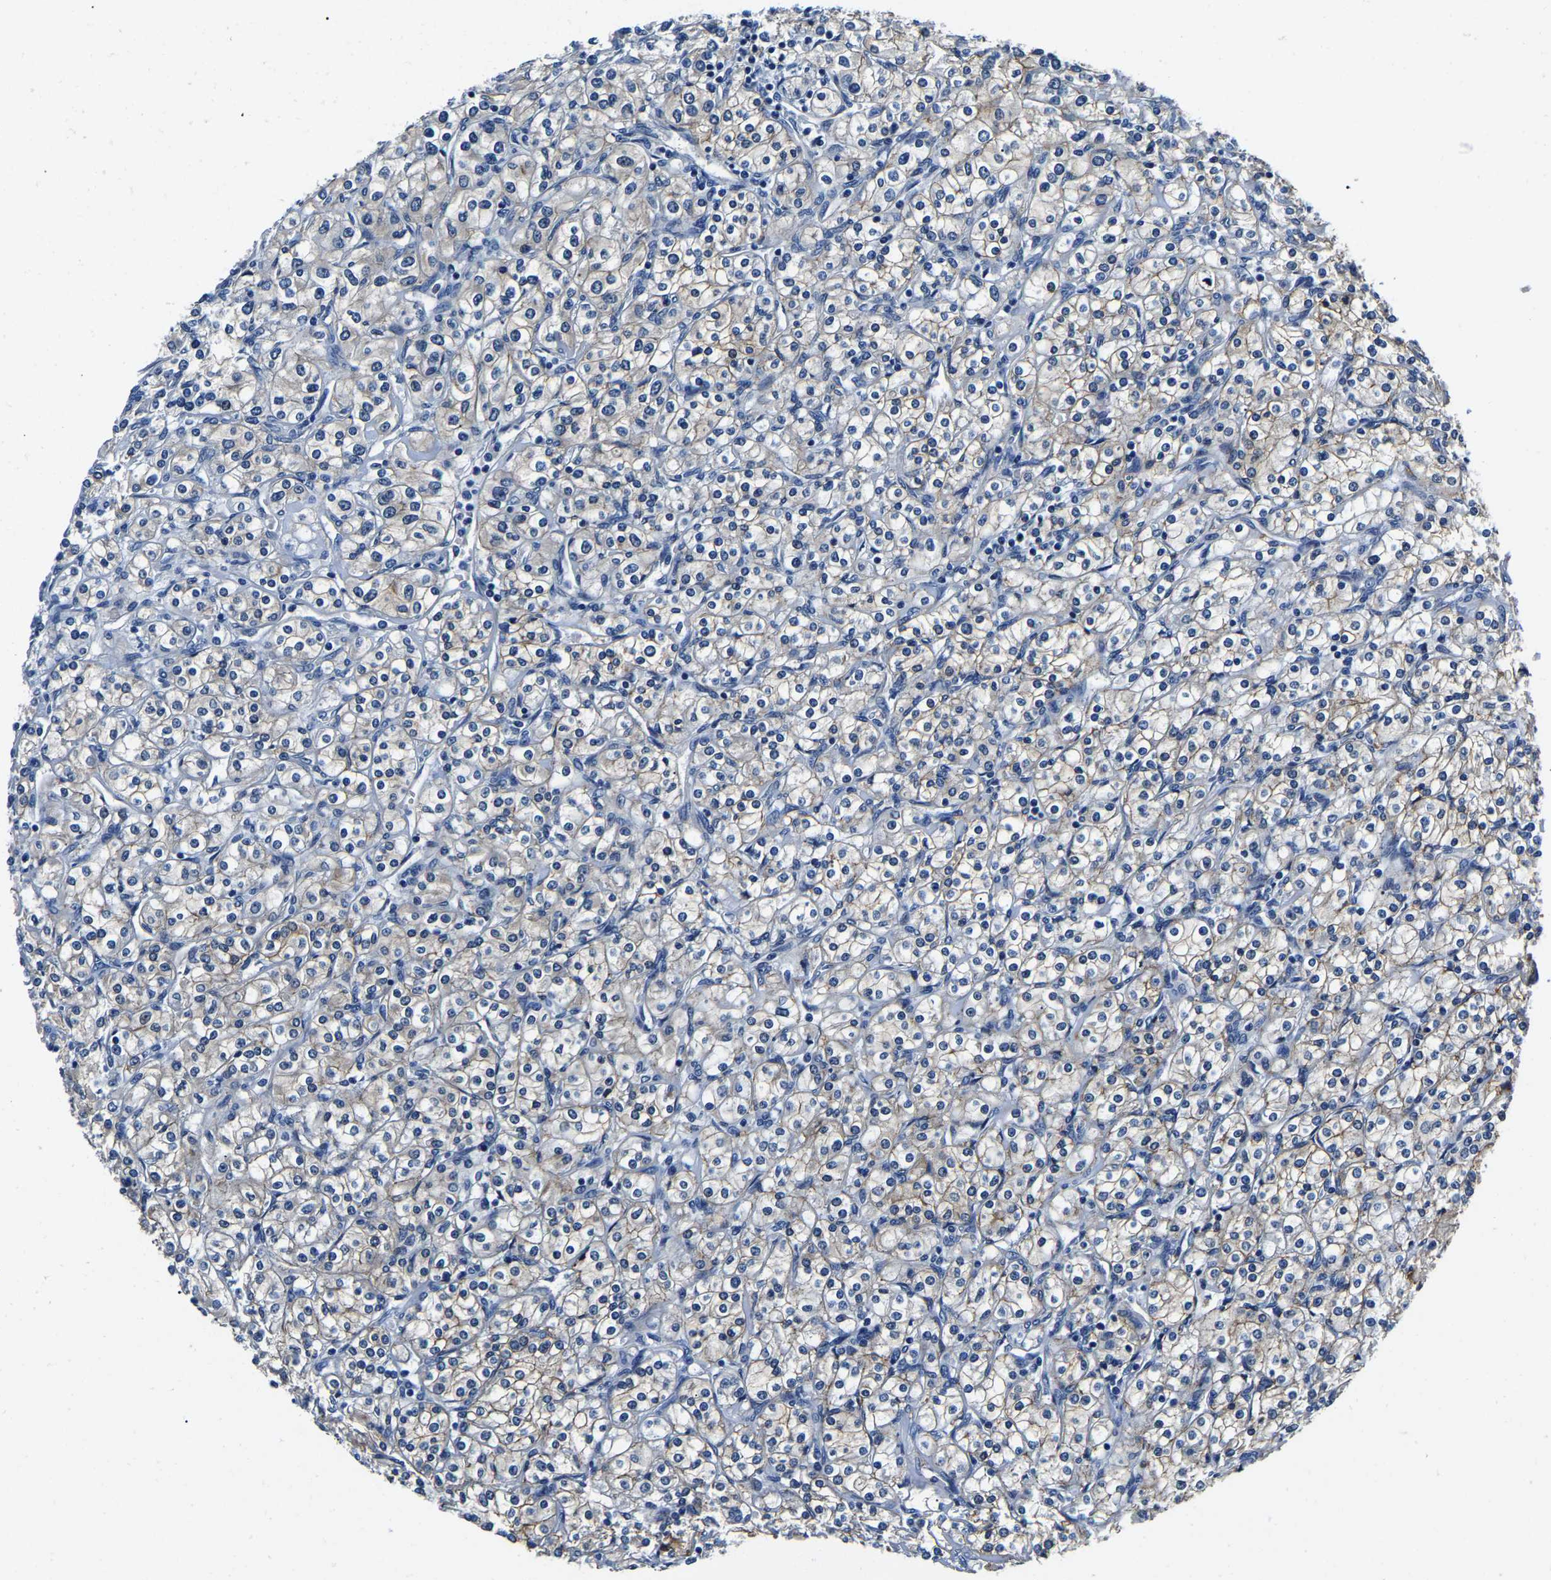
{"staining": {"intensity": "weak", "quantity": "25%-75%", "location": "cytoplasmic/membranous"}, "tissue": "renal cancer", "cell_type": "Tumor cells", "image_type": "cancer", "snomed": [{"axis": "morphology", "description": "Adenocarcinoma, NOS"}, {"axis": "topography", "description": "Kidney"}], "caption": "Approximately 25%-75% of tumor cells in human adenocarcinoma (renal) display weak cytoplasmic/membranous protein staining as visualized by brown immunohistochemical staining.", "gene": "ACO1", "patient": {"sex": "male", "age": 77}}